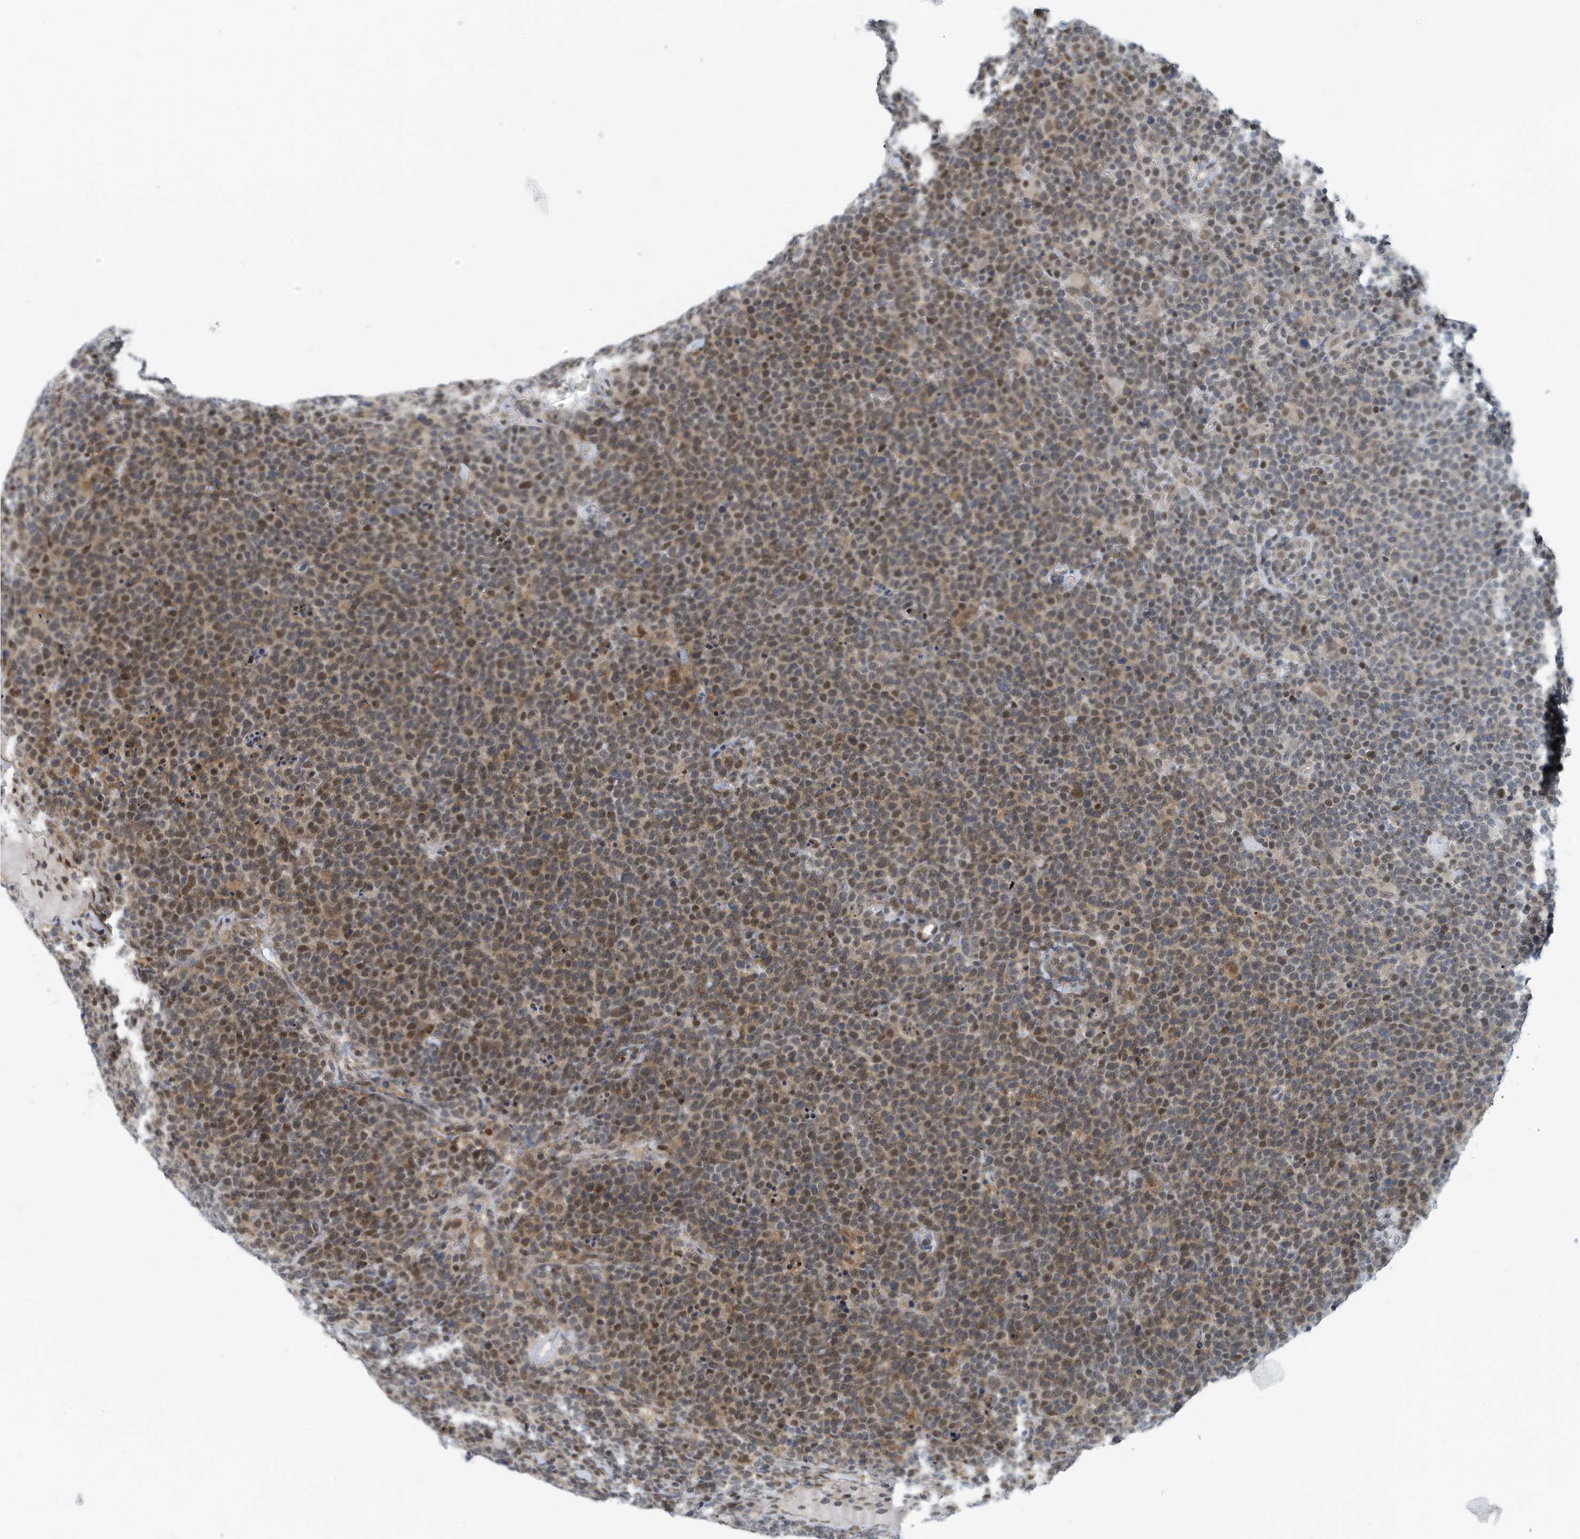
{"staining": {"intensity": "moderate", "quantity": "25%-75%", "location": "cytoplasmic/membranous,nuclear"}, "tissue": "lymphoma", "cell_type": "Tumor cells", "image_type": "cancer", "snomed": [{"axis": "morphology", "description": "Malignant lymphoma, non-Hodgkin's type, High grade"}, {"axis": "topography", "description": "Lymph node"}], "caption": "A micrograph of lymphoma stained for a protein displays moderate cytoplasmic/membranous and nuclear brown staining in tumor cells.", "gene": "KIF15", "patient": {"sex": "male", "age": 61}}